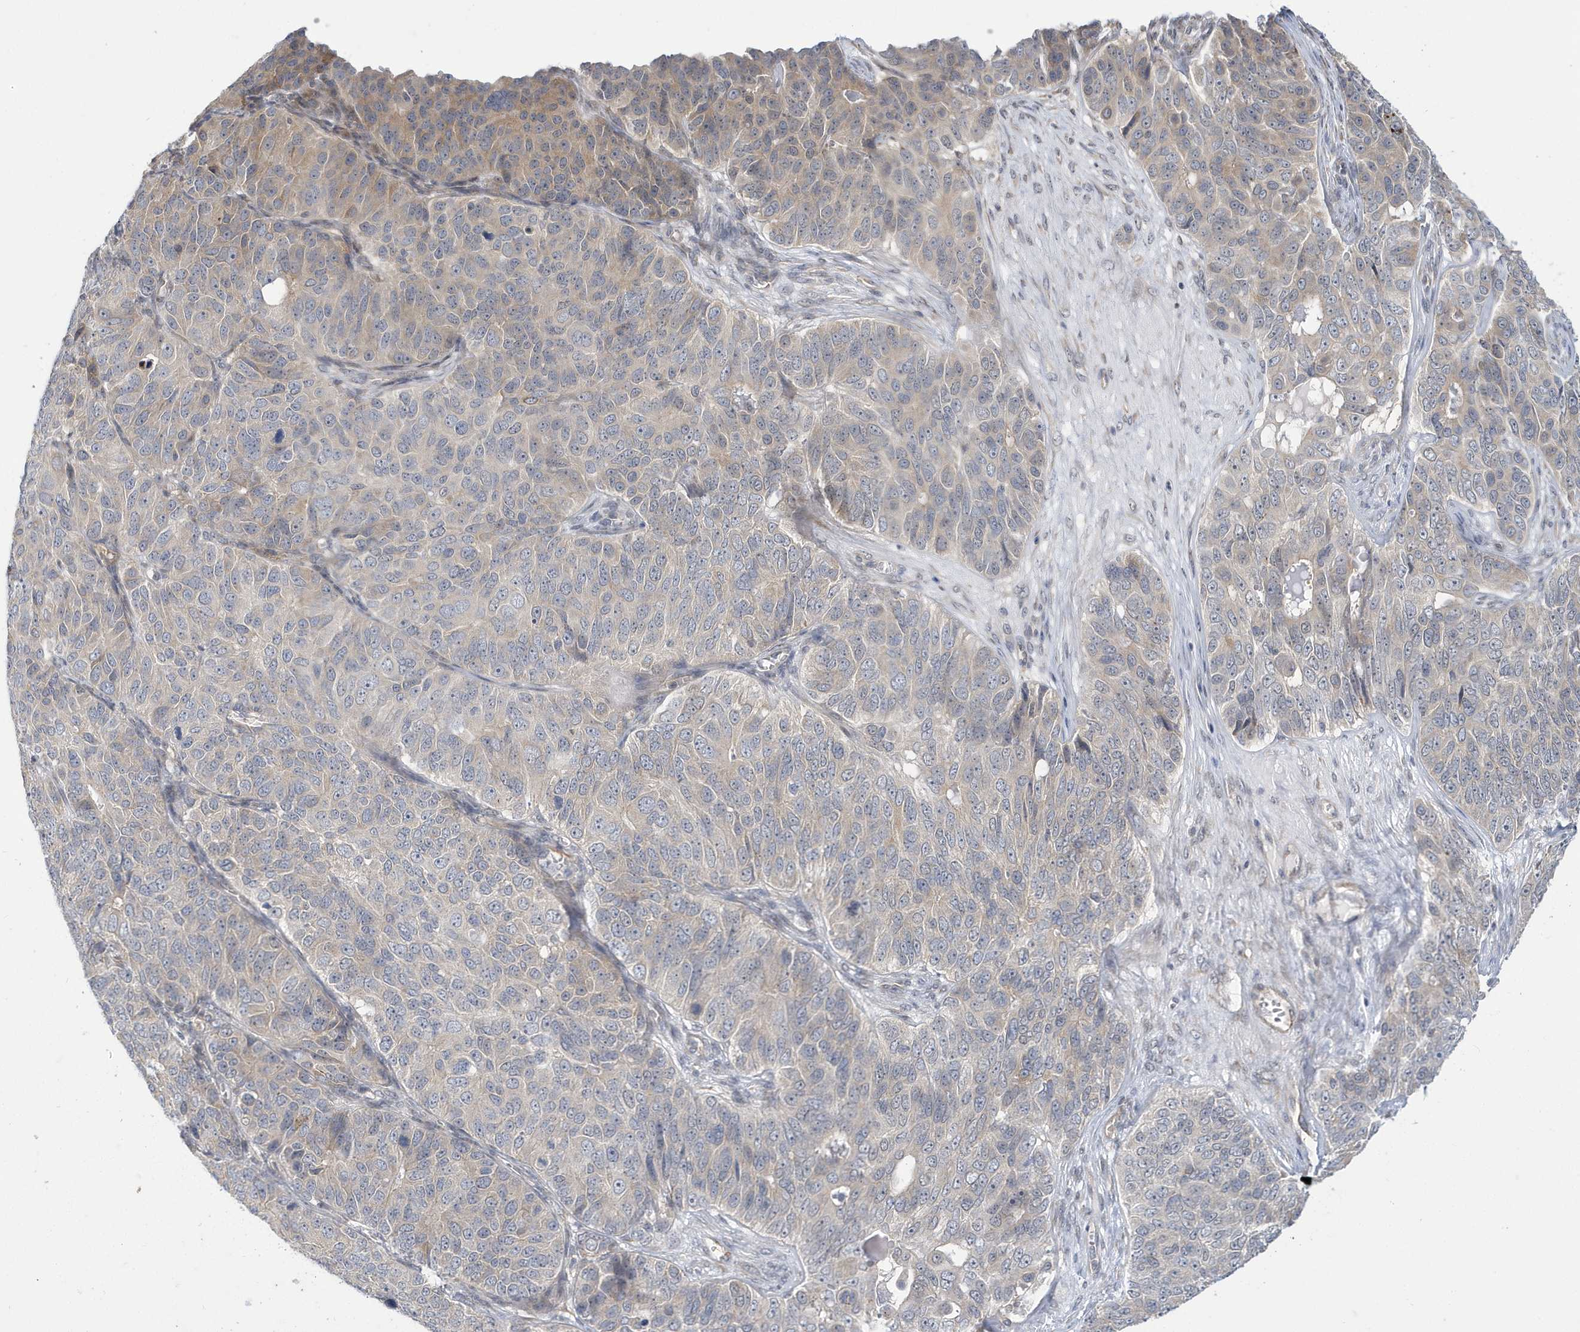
{"staining": {"intensity": "weak", "quantity": "<25%", "location": "cytoplasmic/membranous"}, "tissue": "ovarian cancer", "cell_type": "Tumor cells", "image_type": "cancer", "snomed": [{"axis": "morphology", "description": "Carcinoma, endometroid"}, {"axis": "topography", "description": "Ovary"}], "caption": "Tumor cells show no significant protein staining in ovarian cancer (endometroid carcinoma).", "gene": "ZNF654", "patient": {"sex": "female", "age": 51}}